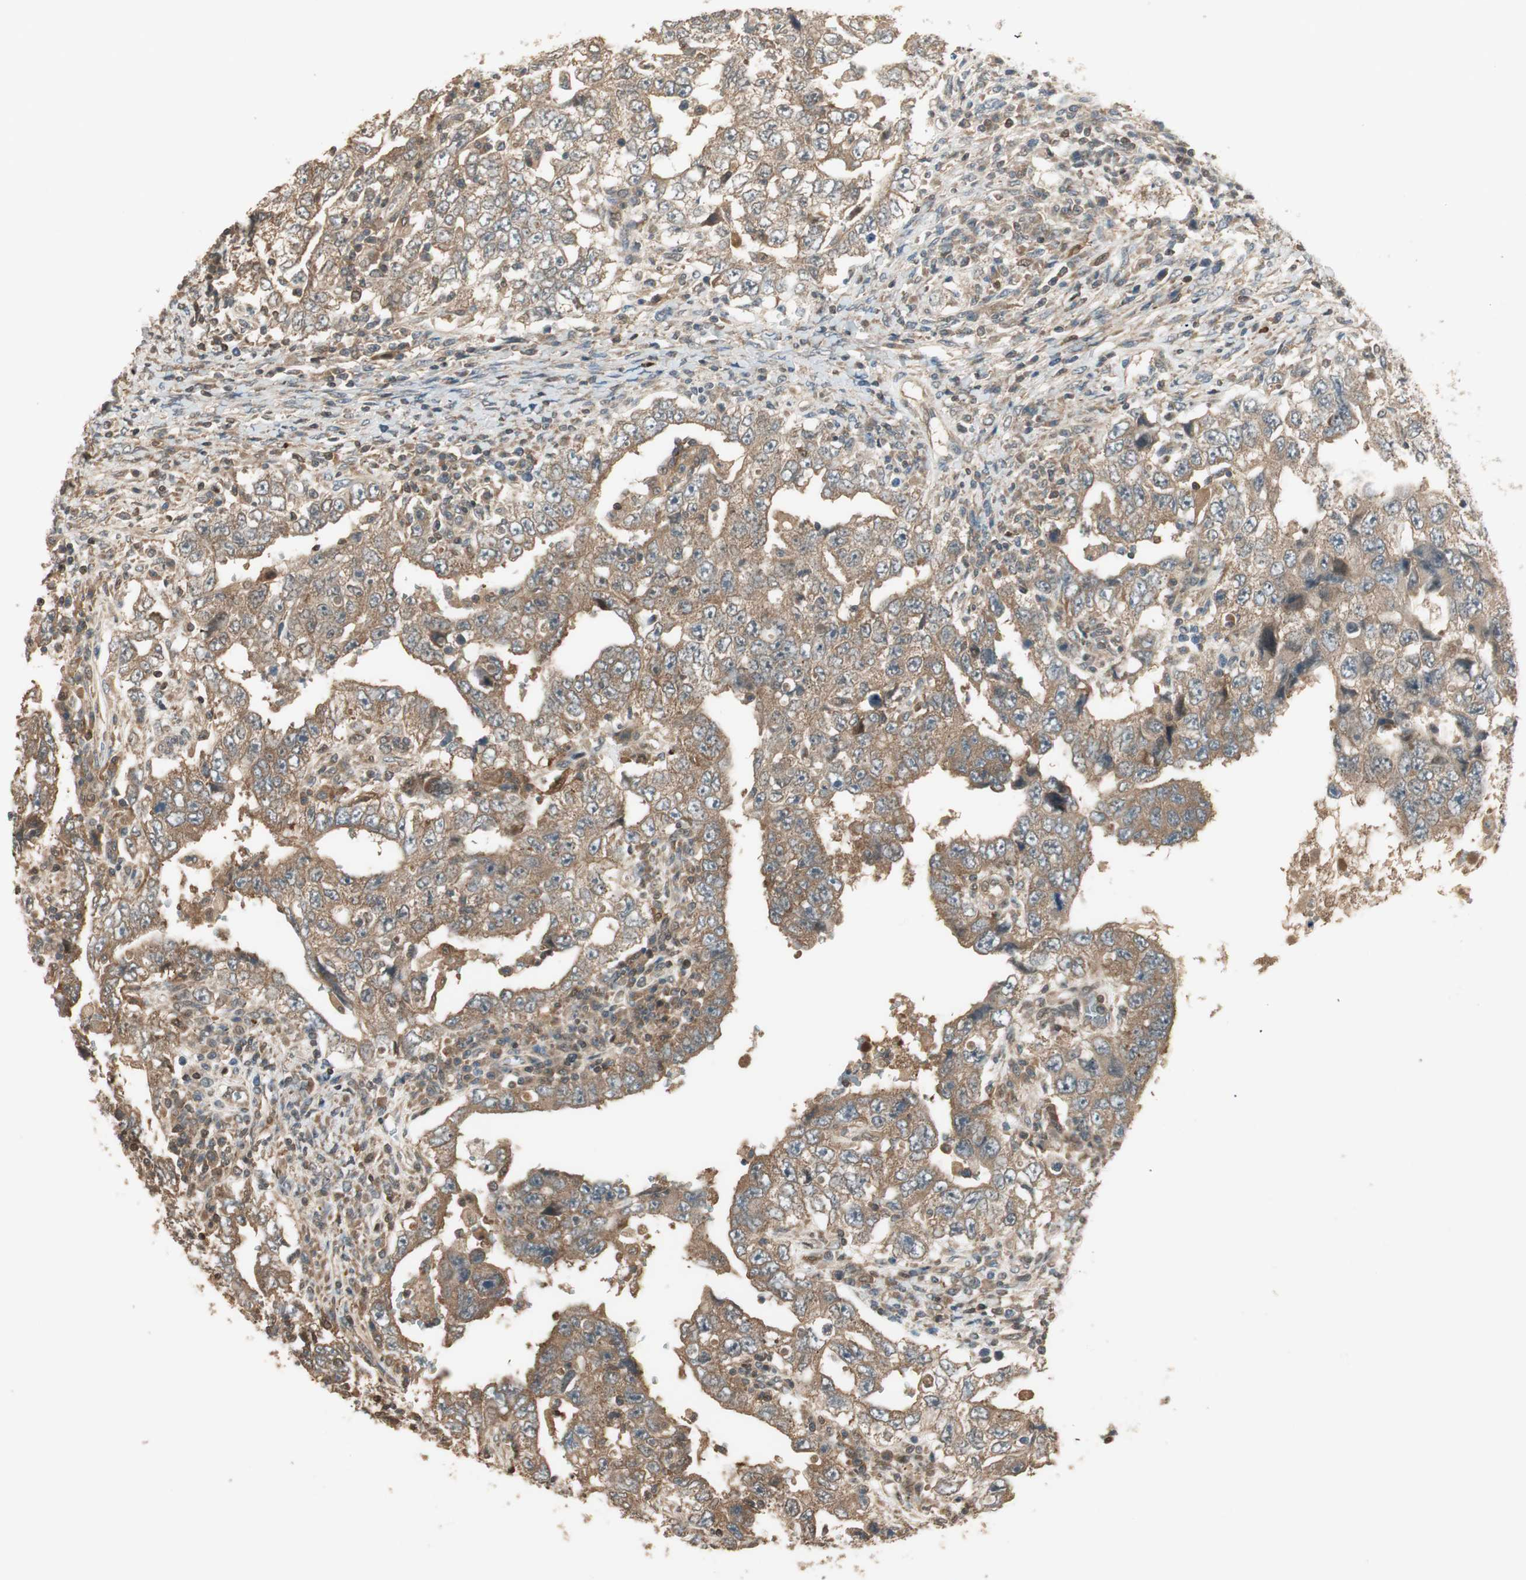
{"staining": {"intensity": "moderate", "quantity": ">75%", "location": "cytoplasmic/membranous"}, "tissue": "testis cancer", "cell_type": "Tumor cells", "image_type": "cancer", "snomed": [{"axis": "morphology", "description": "Carcinoma, Embryonal, NOS"}, {"axis": "topography", "description": "Testis"}], "caption": "Human testis cancer (embryonal carcinoma) stained with a brown dye reveals moderate cytoplasmic/membranous positive expression in about >75% of tumor cells.", "gene": "CNOT4", "patient": {"sex": "male", "age": 26}}